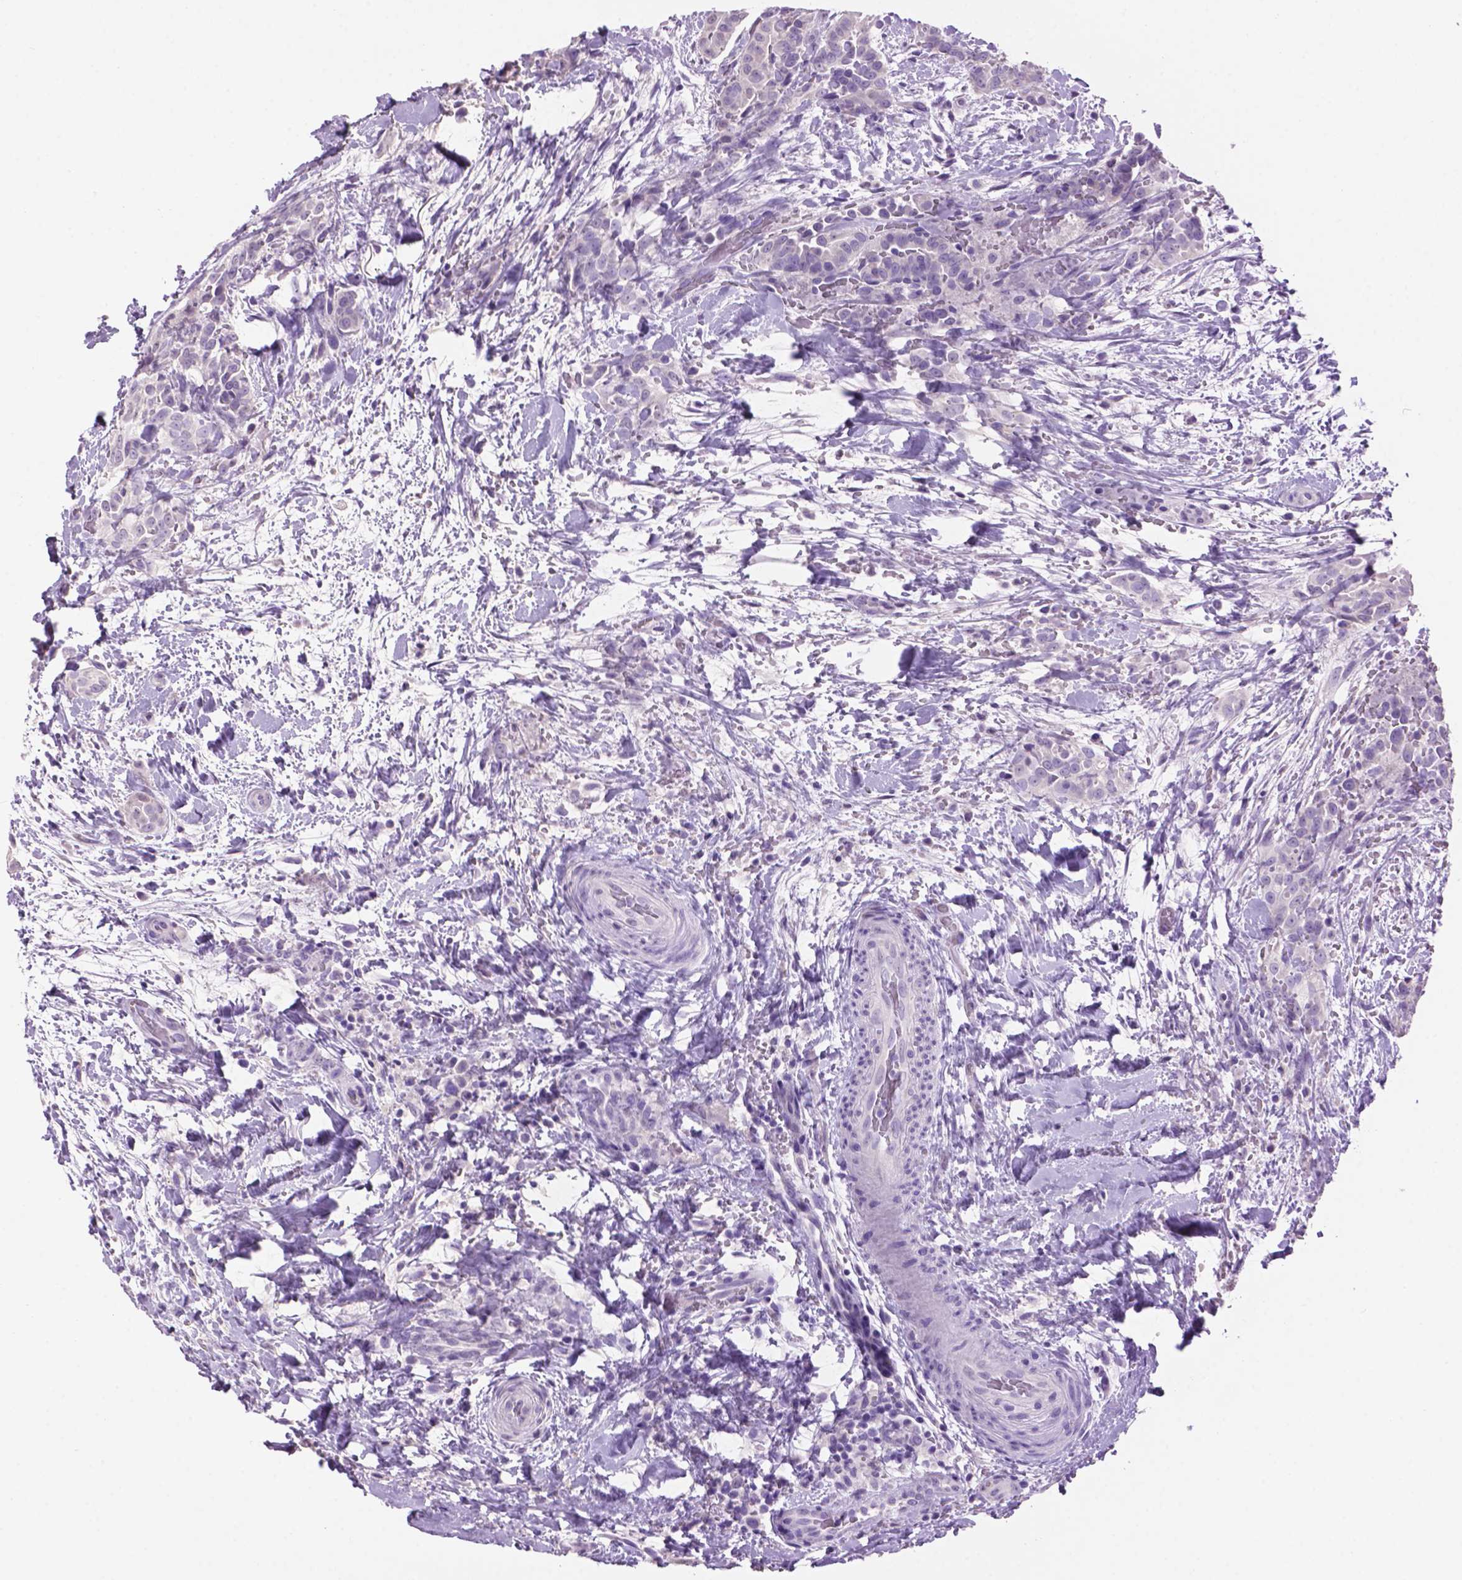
{"staining": {"intensity": "negative", "quantity": "none", "location": "none"}, "tissue": "thyroid cancer", "cell_type": "Tumor cells", "image_type": "cancer", "snomed": [{"axis": "morphology", "description": "Papillary adenocarcinoma, NOS"}, {"axis": "topography", "description": "Thyroid gland"}], "caption": "Tumor cells show no significant expression in thyroid cancer.", "gene": "CRYBA4", "patient": {"sex": "male", "age": 61}}